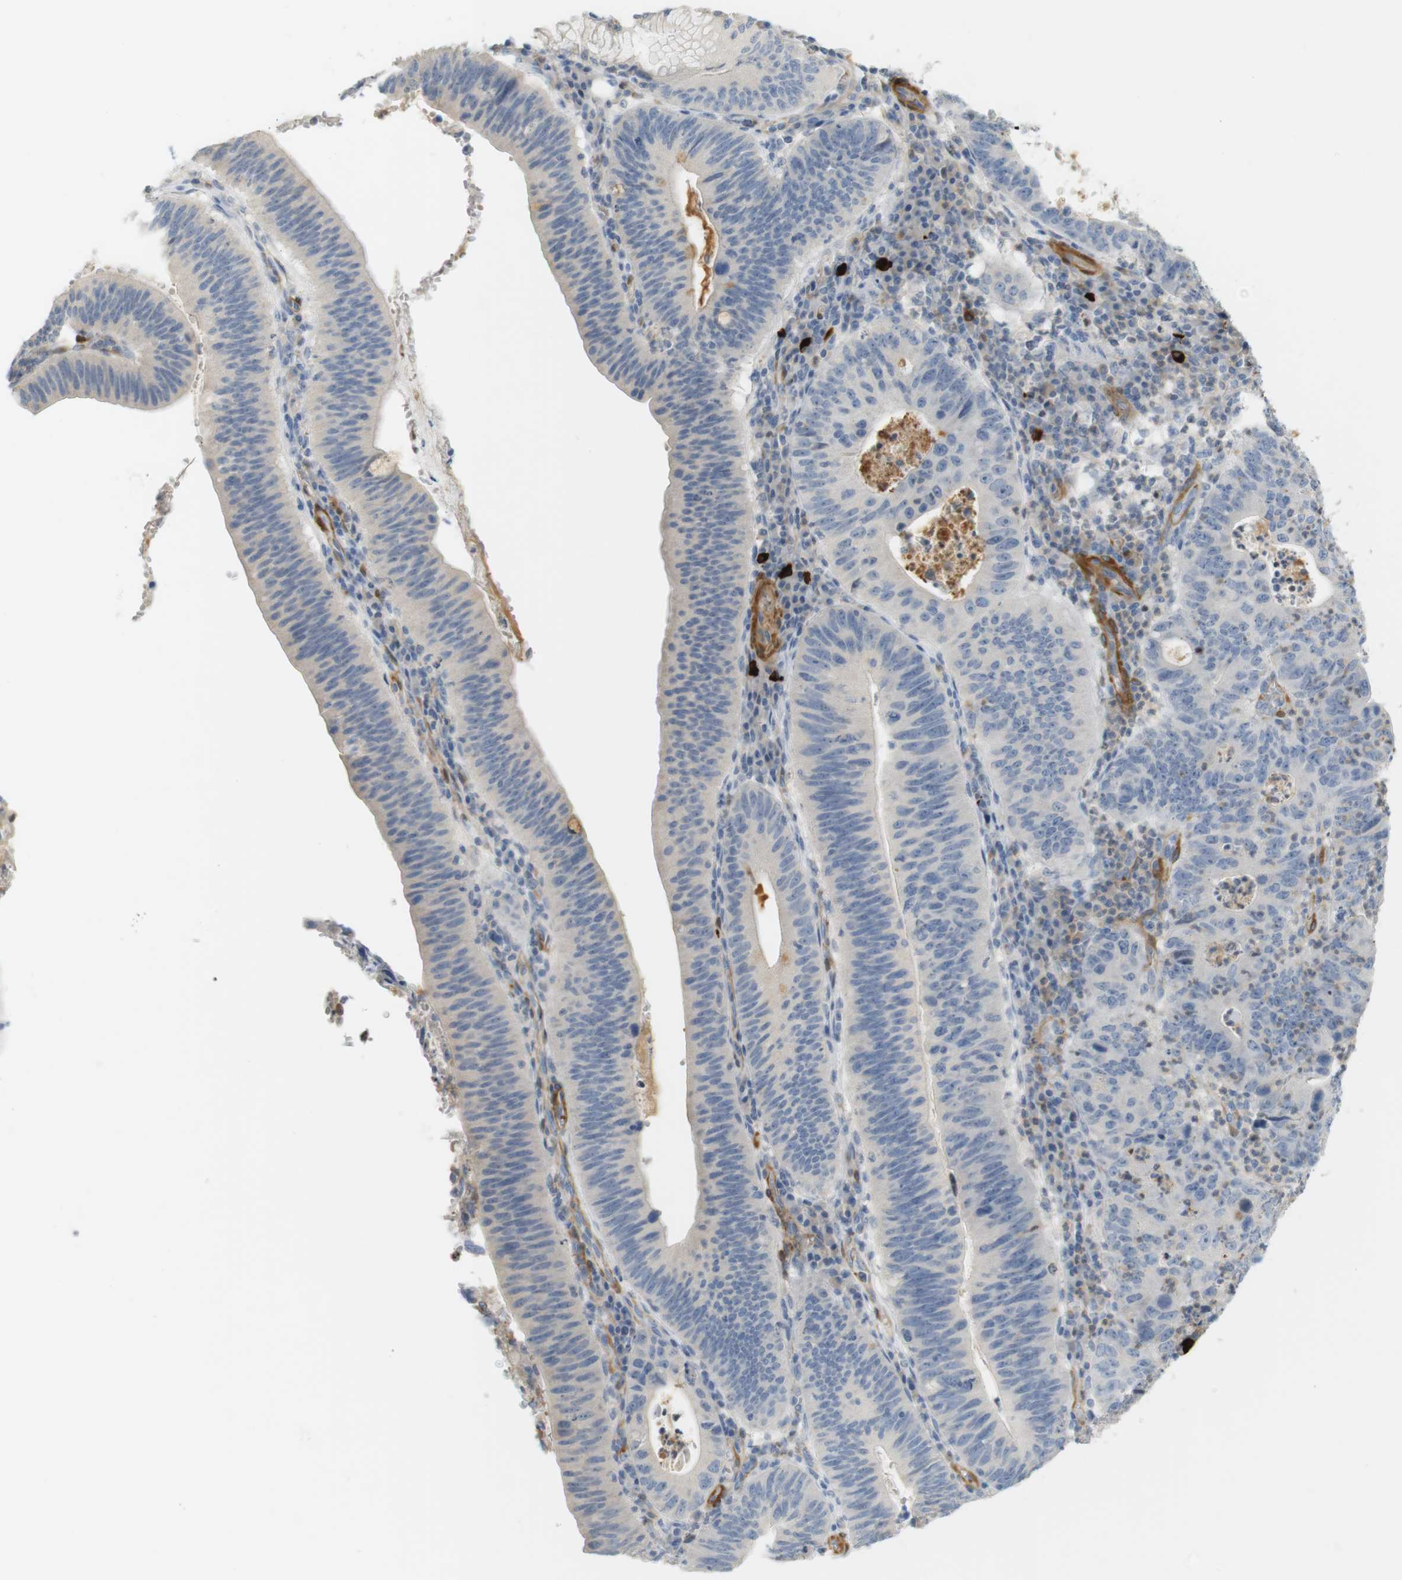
{"staining": {"intensity": "negative", "quantity": "none", "location": "none"}, "tissue": "stomach cancer", "cell_type": "Tumor cells", "image_type": "cancer", "snomed": [{"axis": "morphology", "description": "Adenocarcinoma, NOS"}, {"axis": "topography", "description": "Stomach"}], "caption": "High magnification brightfield microscopy of stomach cancer (adenocarcinoma) stained with DAB (brown) and counterstained with hematoxylin (blue): tumor cells show no significant staining.", "gene": "PDE3A", "patient": {"sex": "male", "age": 59}}